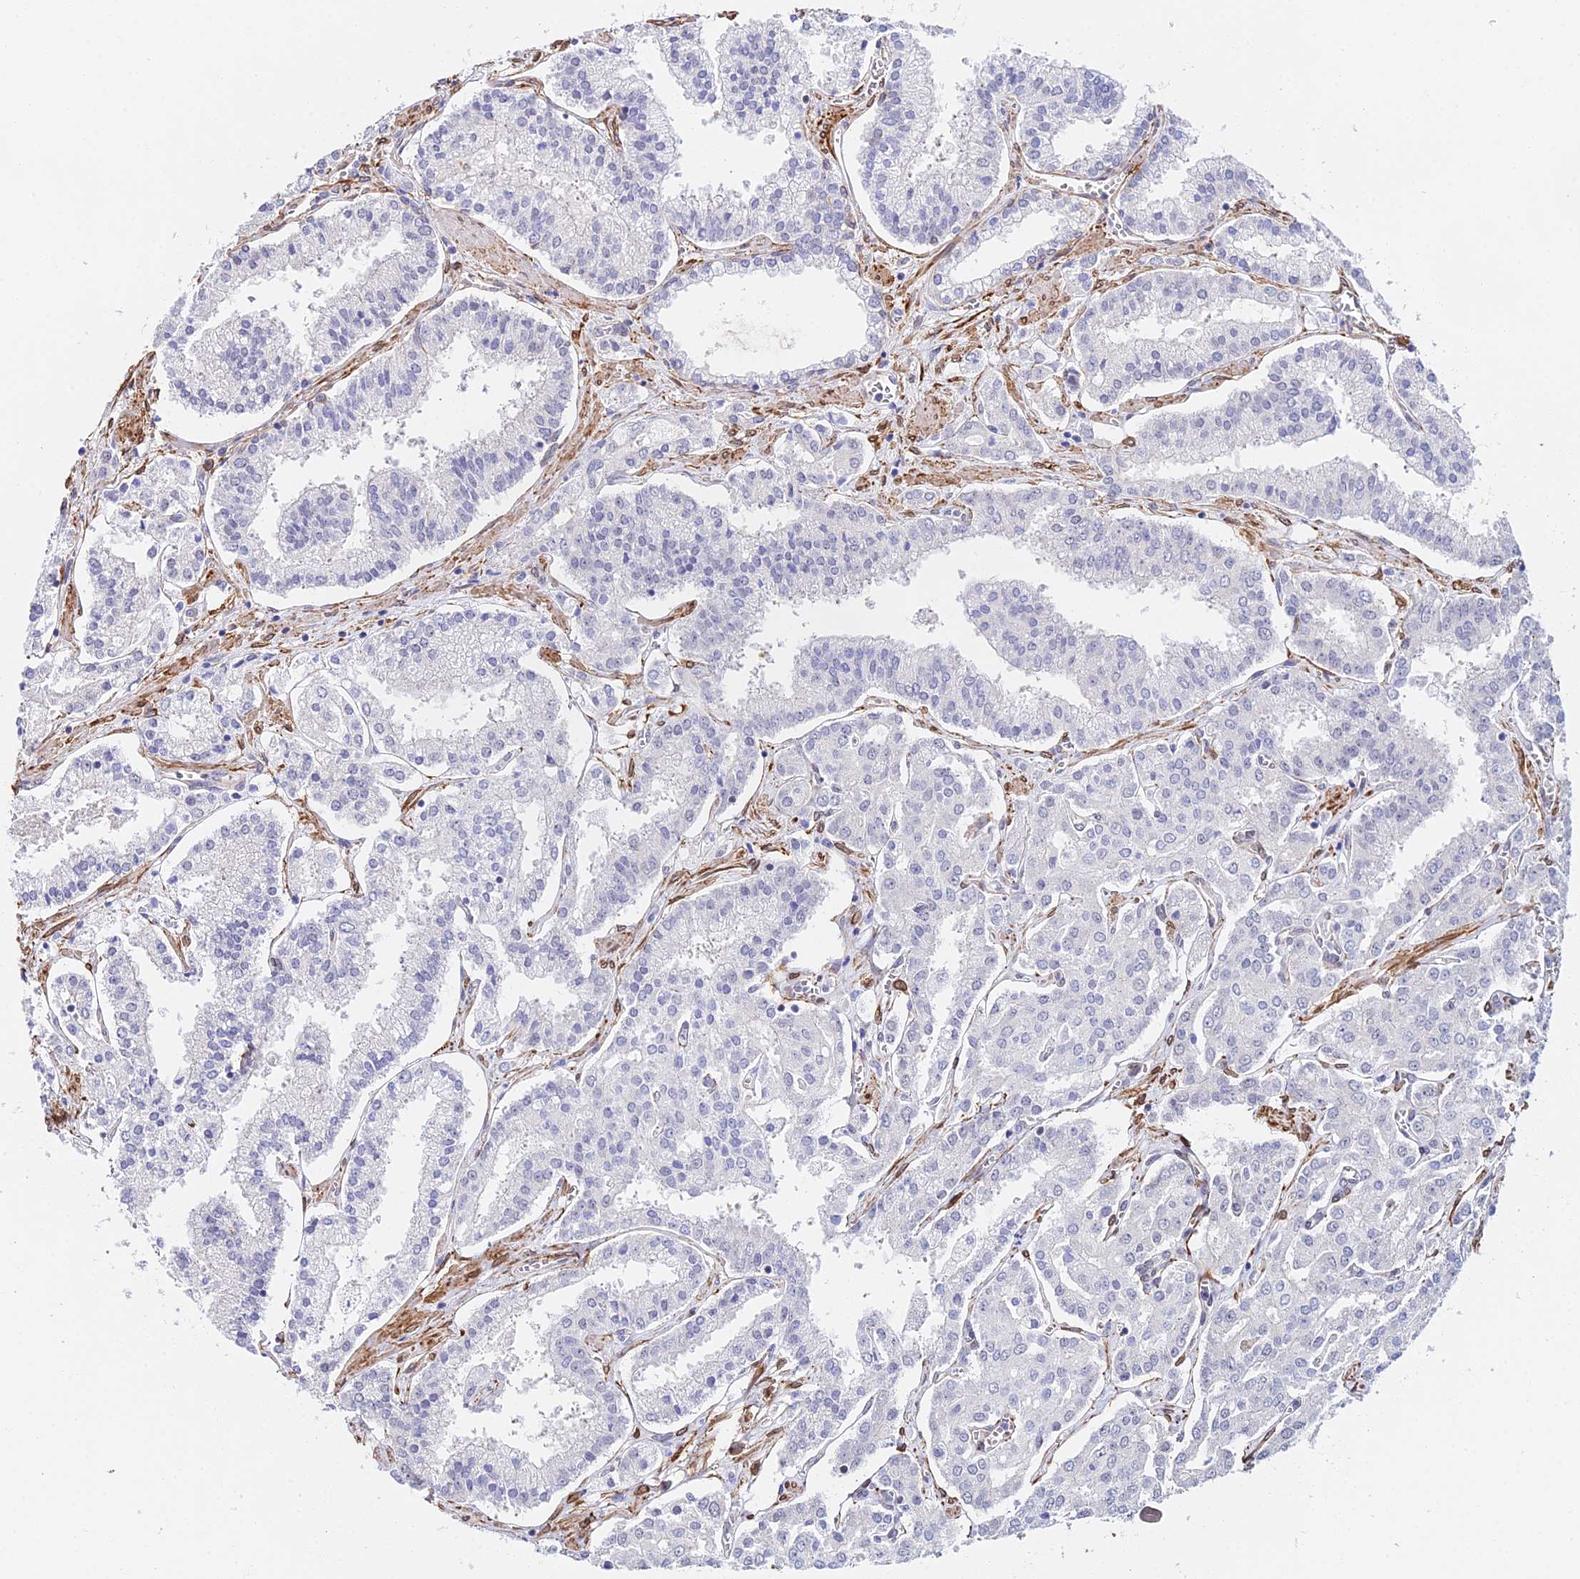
{"staining": {"intensity": "negative", "quantity": "none", "location": "none"}, "tissue": "prostate cancer", "cell_type": "Tumor cells", "image_type": "cancer", "snomed": [{"axis": "morphology", "description": "Adenocarcinoma, High grade"}, {"axis": "topography", "description": "Prostate"}], "caption": "DAB (3,3'-diaminobenzidine) immunohistochemical staining of human prostate cancer (high-grade adenocarcinoma) exhibits no significant expression in tumor cells. (Immunohistochemistry (ihc), brightfield microscopy, high magnification).", "gene": "MXRA7", "patient": {"sex": "male", "age": 71}}